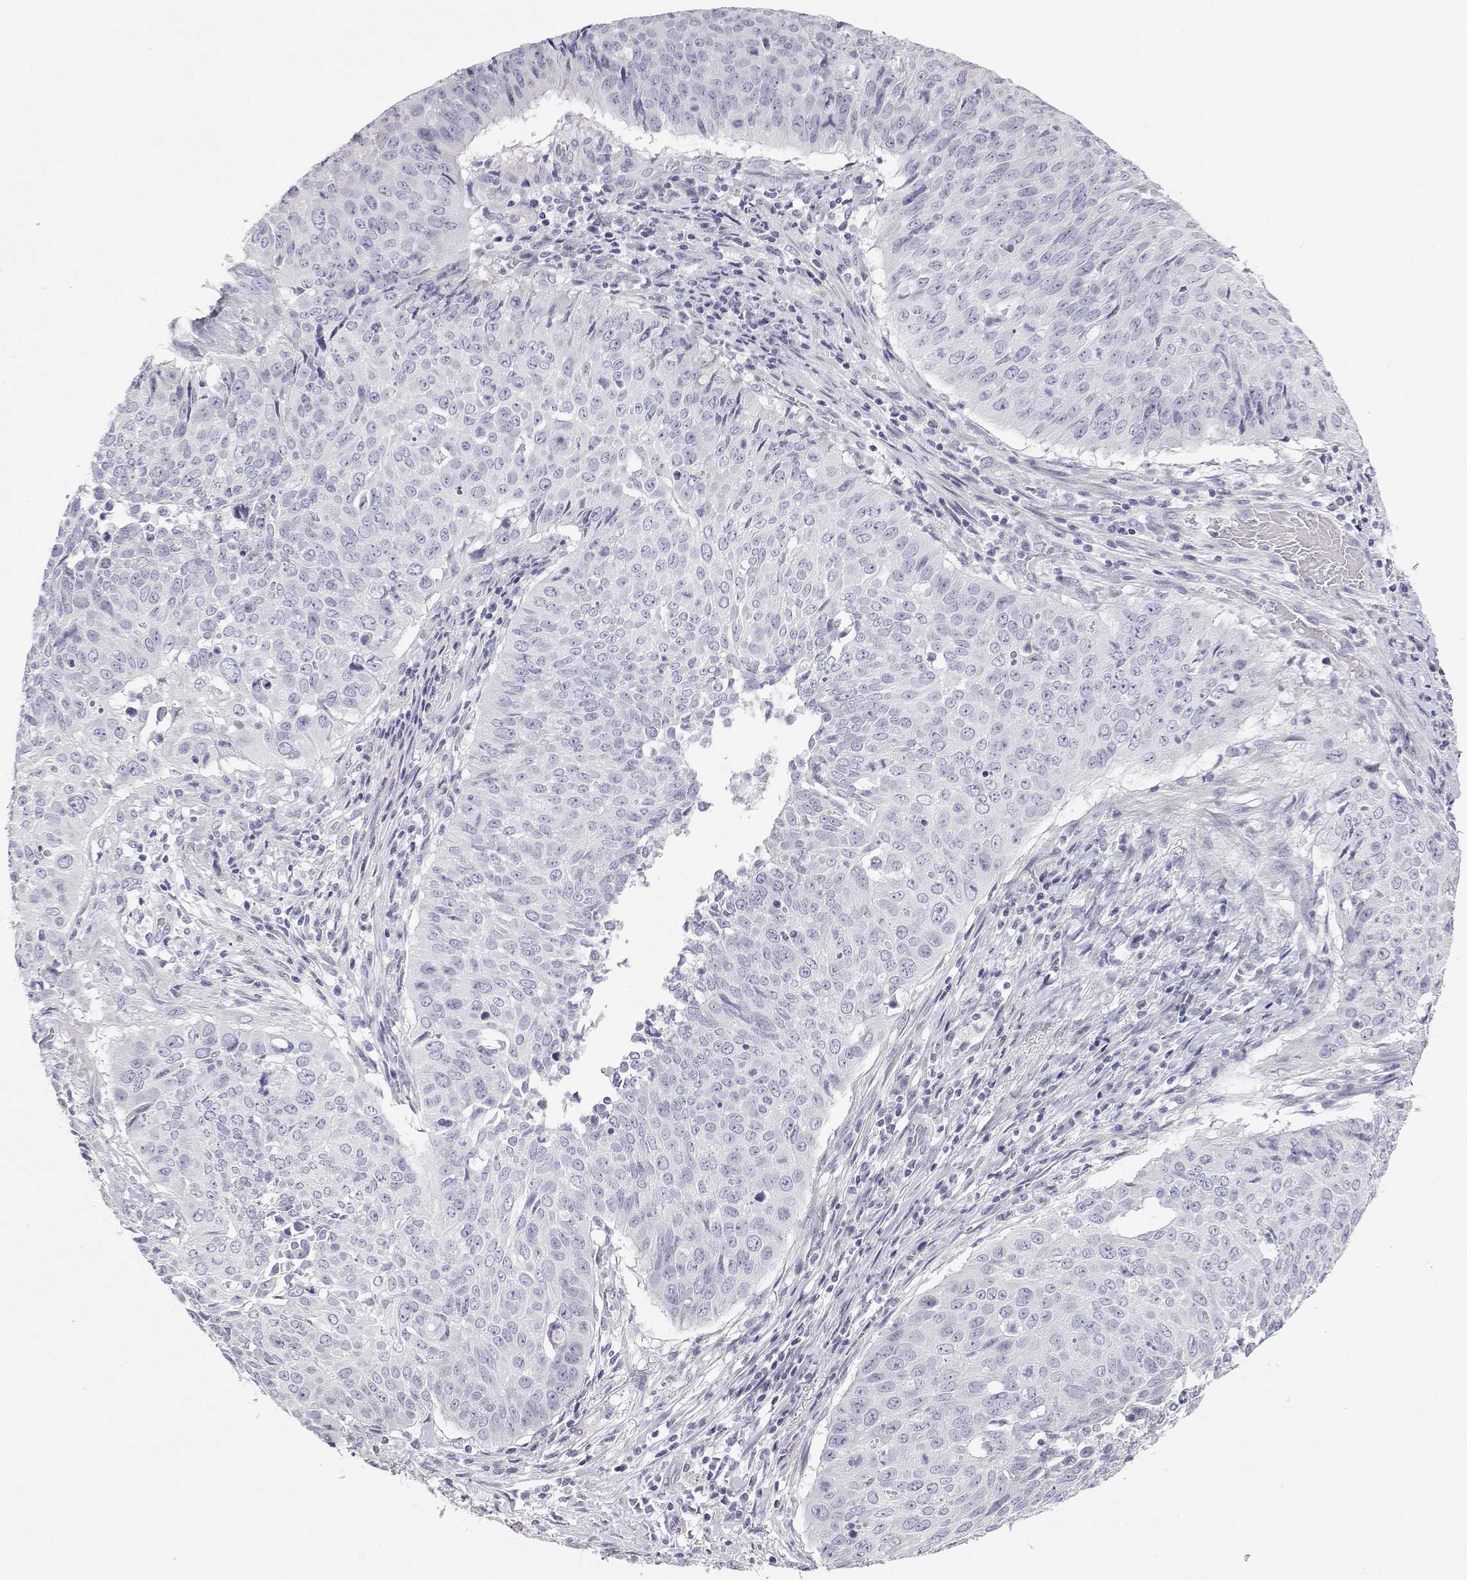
{"staining": {"intensity": "negative", "quantity": "none", "location": "none"}, "tissue": "lung cancer", "cell_type": "Tumor cells", "image_type": "cancer", "snomed": [{"axis": "morphology", "description": "Normal tissue, NOS"}, {"axis": "morphology", "description": "Squamous cell carcinoma, NOS"}, {"axis": "topography", "description": "Bronchus"}, {"axis": "topography", "description": "Lung"}], "caption": "A high-resolution photomicrograph shows IHC staining of squamous cell carcinoma (lung), which displays no significant staining in tumor cells. (DAB immunohistochemistry (IHC), high magnification).", "gene": "ANKRD65", "patient": {"sex": "male", "age": 64}}